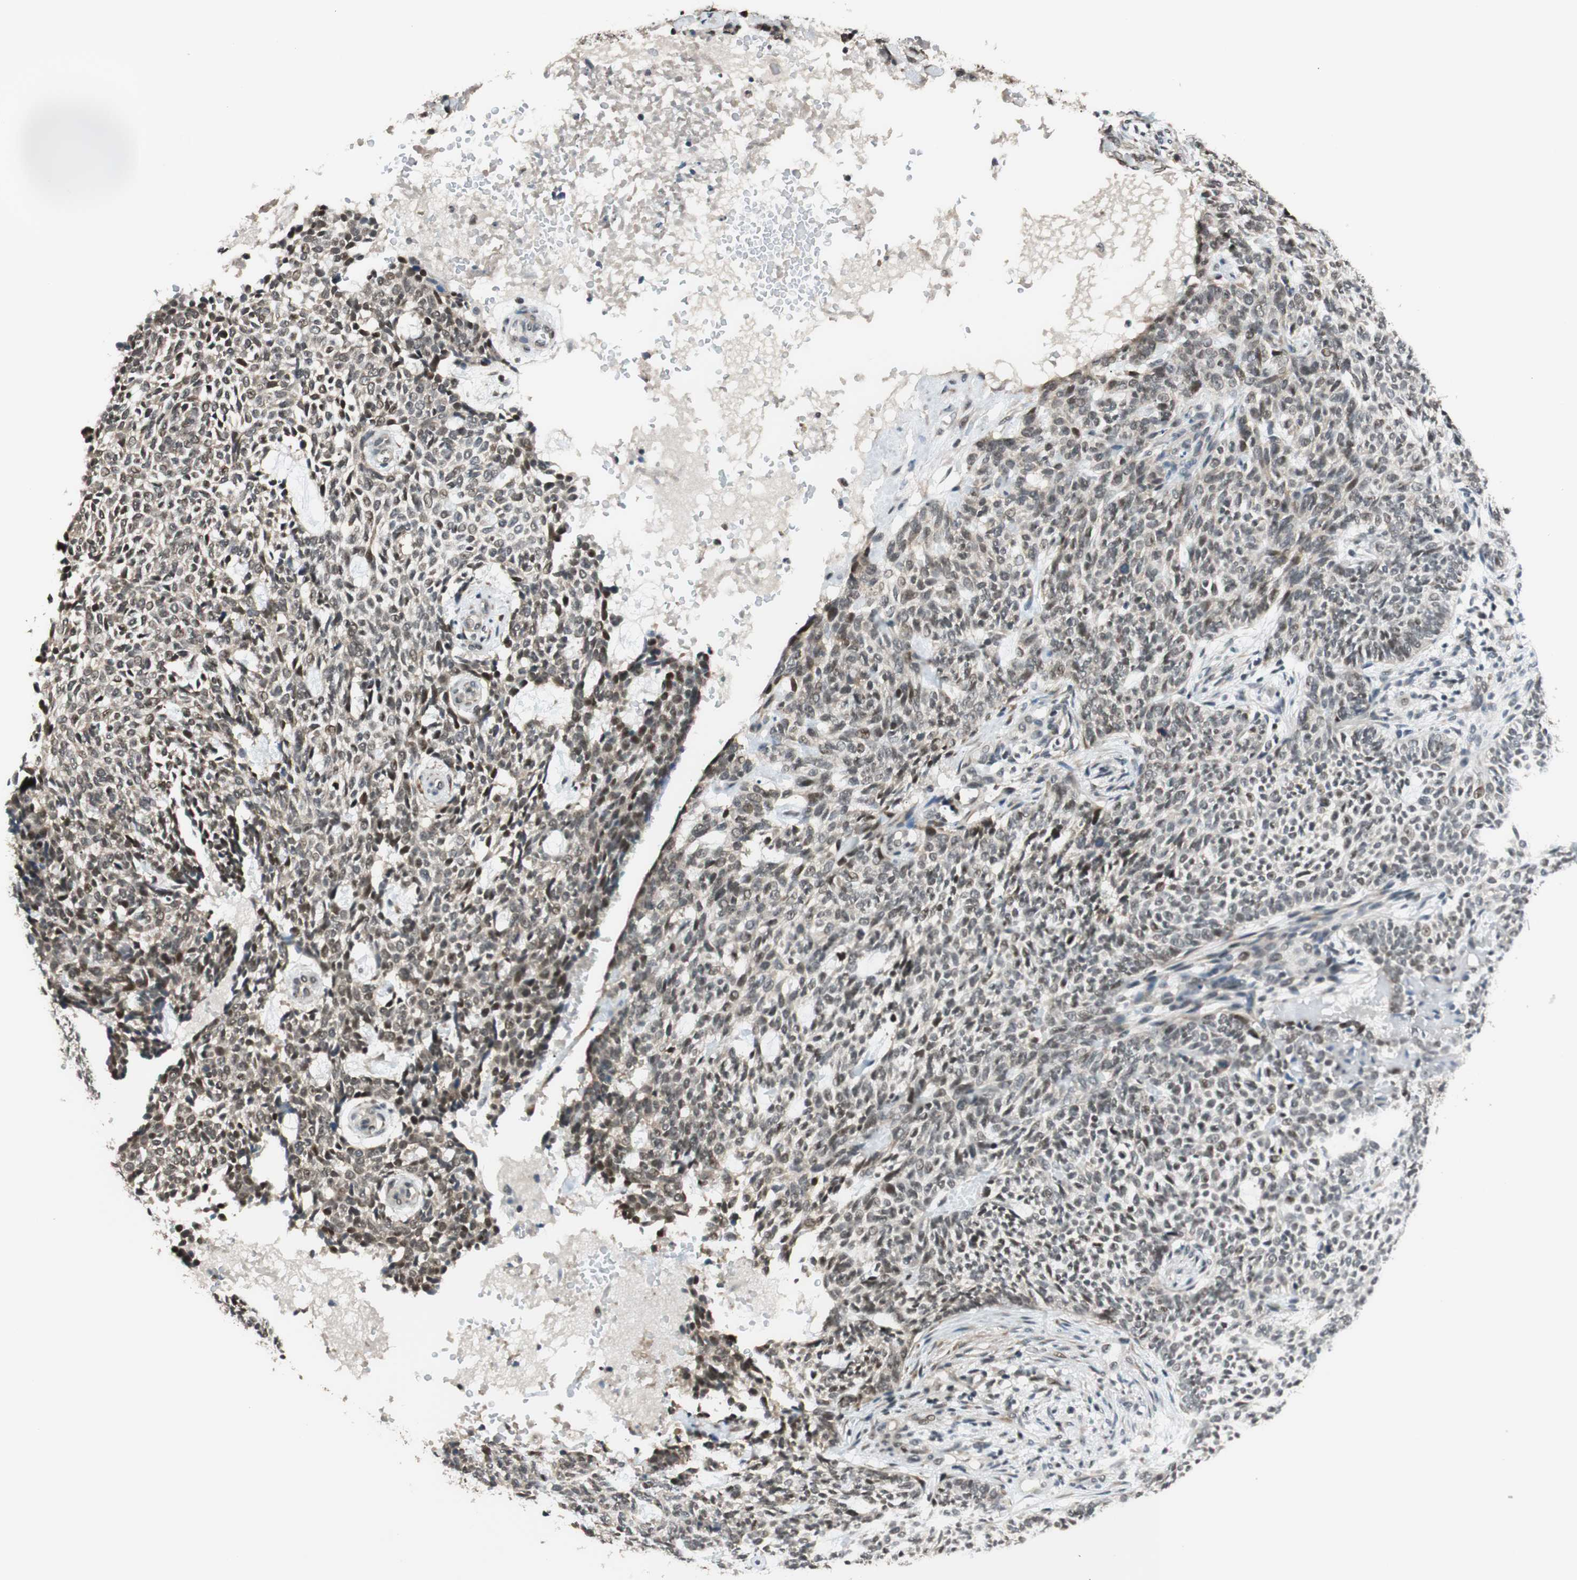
{"staining": {"intensity": "moderate", "quantity": "25%-75%", "location": "nuclear"}, "tissue": "skin cancer", "cell_type": "Tumor cells", "image_type": "cancer", "snomed": [{"axis": "morphology", "description": "Basal cell carcinoma"}, {"axis": "topography", "description": "Skin"}], "caption": "A photomicrograph showing moderate nuclear positivity in approximately 25%-75% of tumor cells in skin cancer, as visualized by brown immunohistochemical staining.", "gene": "BRMS1", "patient": {"sex": "male", "age": 87}}